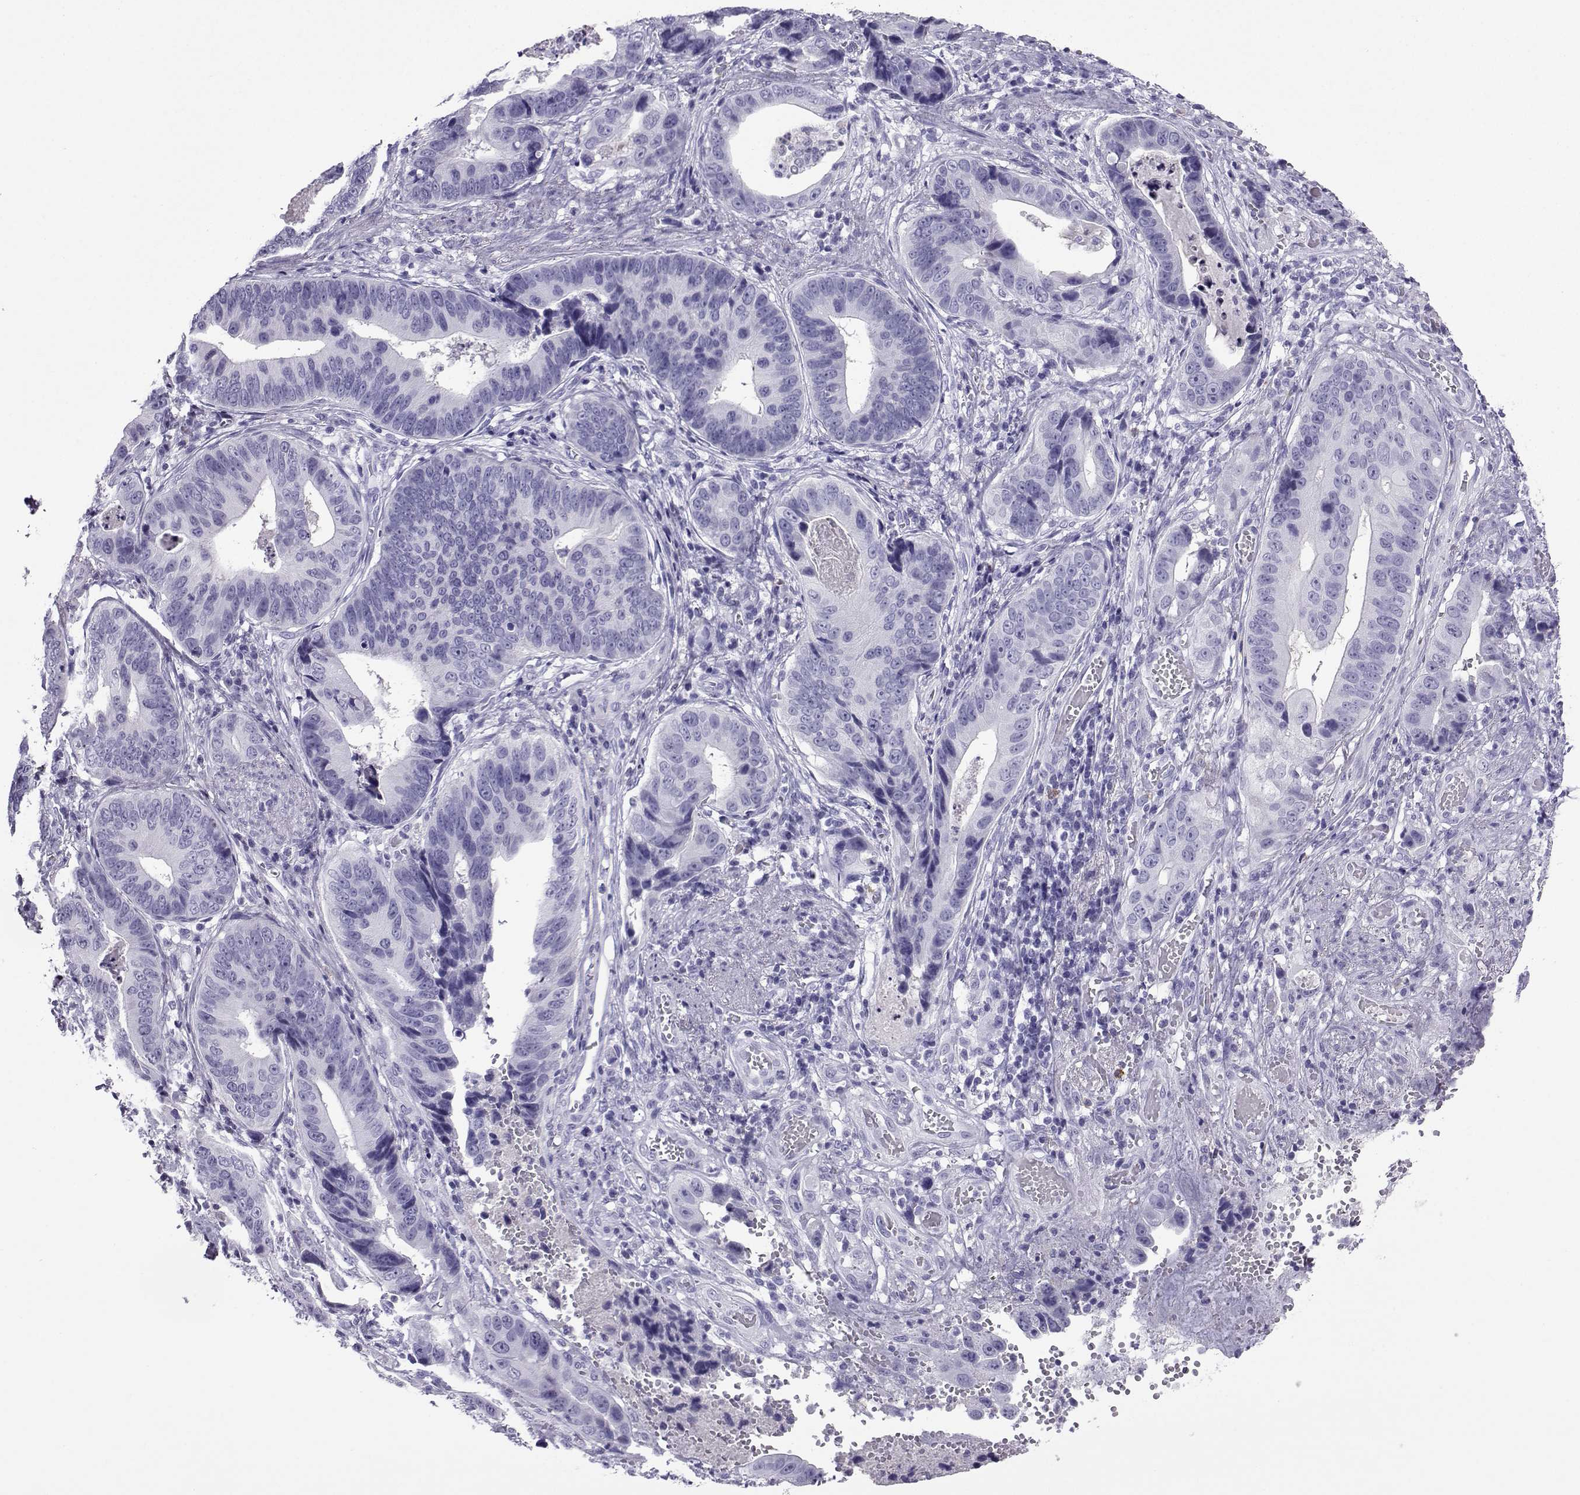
{"staining": {"intensity": "negative", "quantity": "none", "location": "none"}, "tissue": "stomach cancer", "cell_type": "Tumor cells", "image_type": "cancer", "snomed": [{"axis": "morphology", "description": "Adenocarcinoma, NOS"}, {"axis": "topography", "description": "Stomach"}], "caption": "DAB immunohistochemical staining of stomach adenocarcinoma displays no significant staining in tumor cells.", "gene": "SLC18A2", "patient": {"sex": "male", "age": 84}}